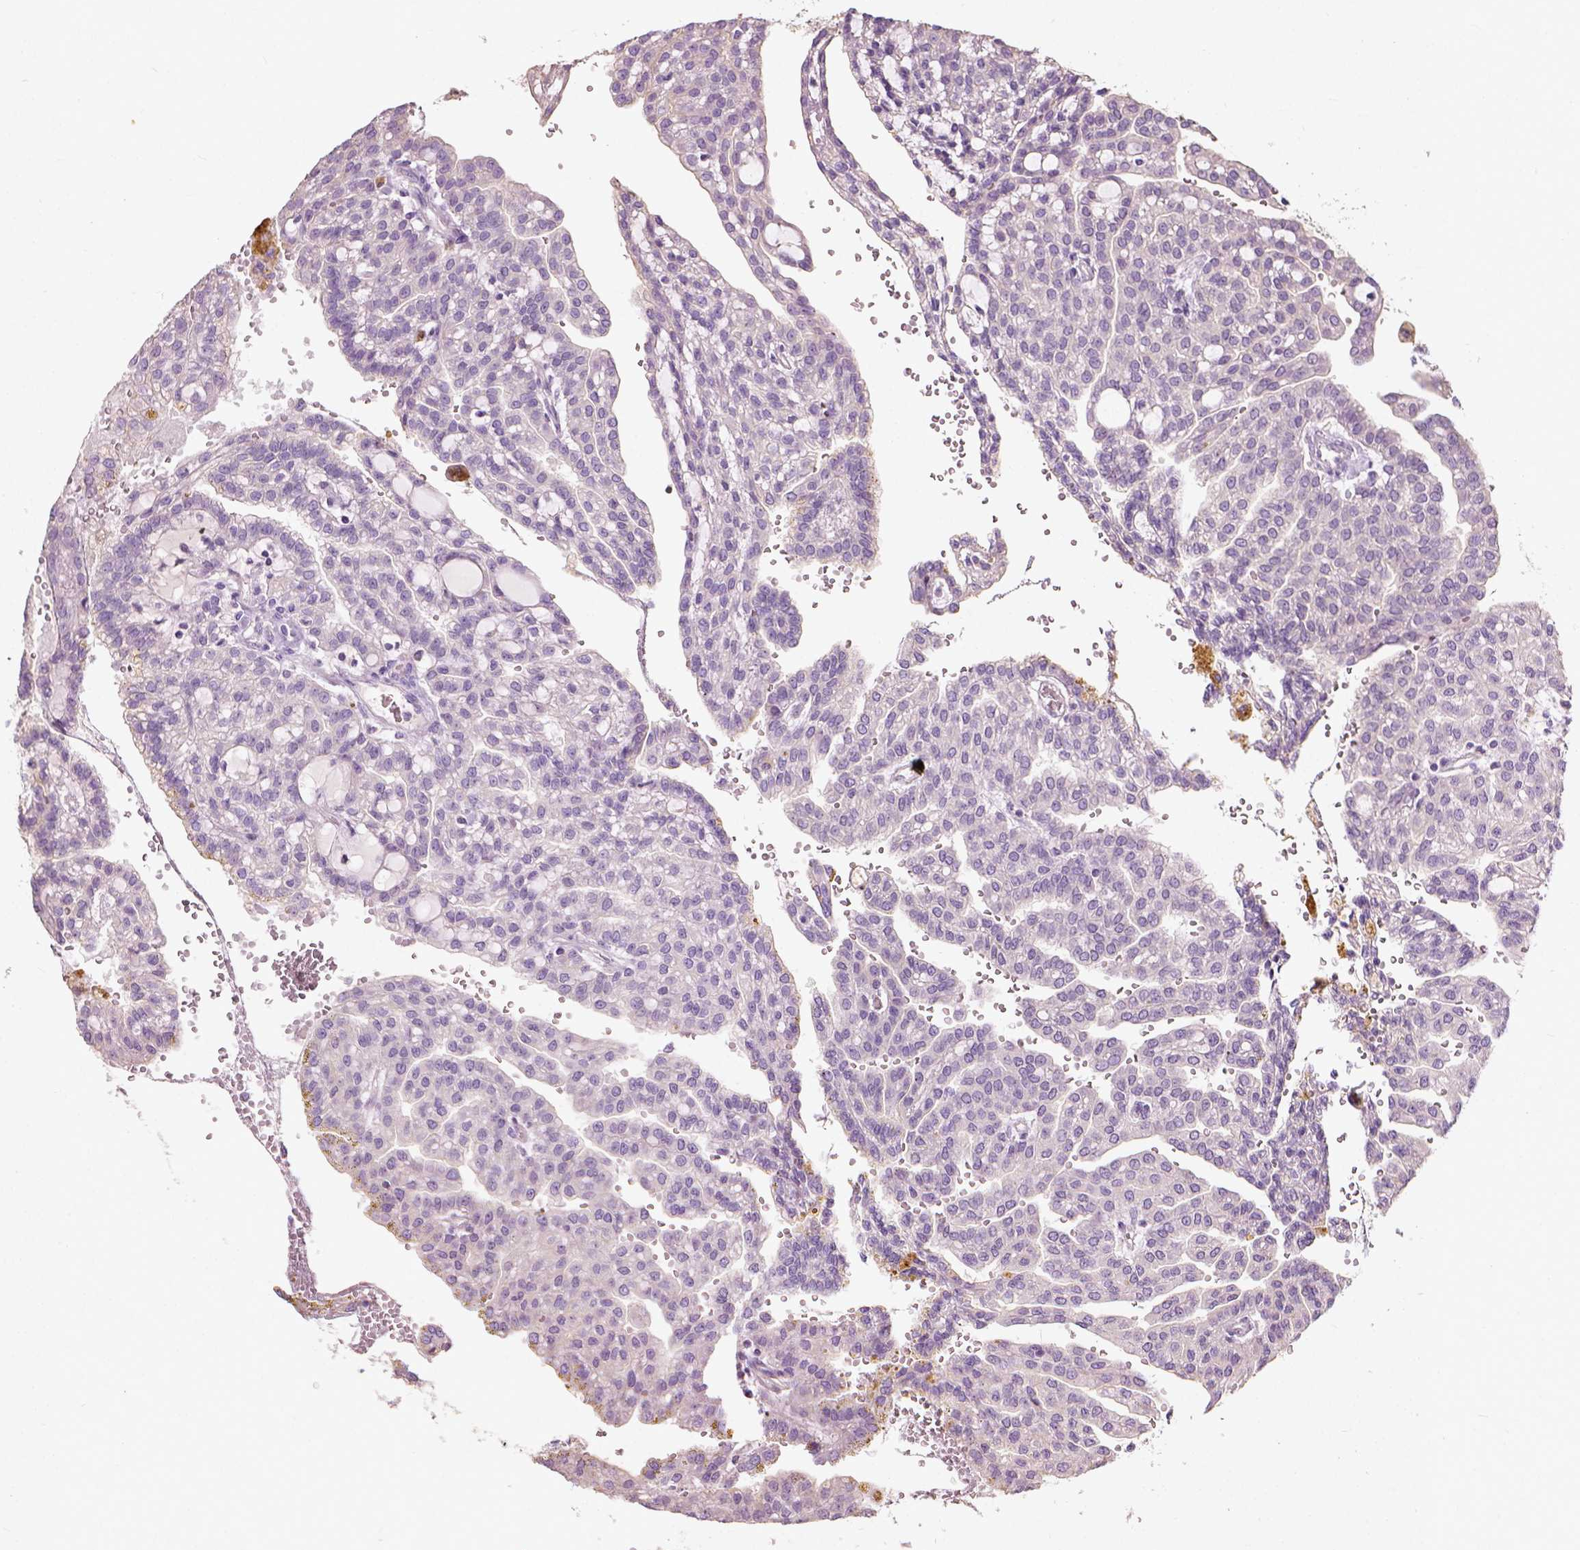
{"staining": {"intensity": "negative", "quantity": "none", "location": "none"}, "tissue": "renal cancer", "cell_type": "Tumor cells", "image_type": "cancer", "snomed": [{"axis": "morphology", "description": "Adenocarcinoma, NOS"}, {"axis": "topography", "description": "Kidney"}], "caption": "There is no significant expression in tumor cells of renal cancer (adenocarcinoma).", "gene": "DHCR24", "patient": {"sex": "male", "age": 63}}